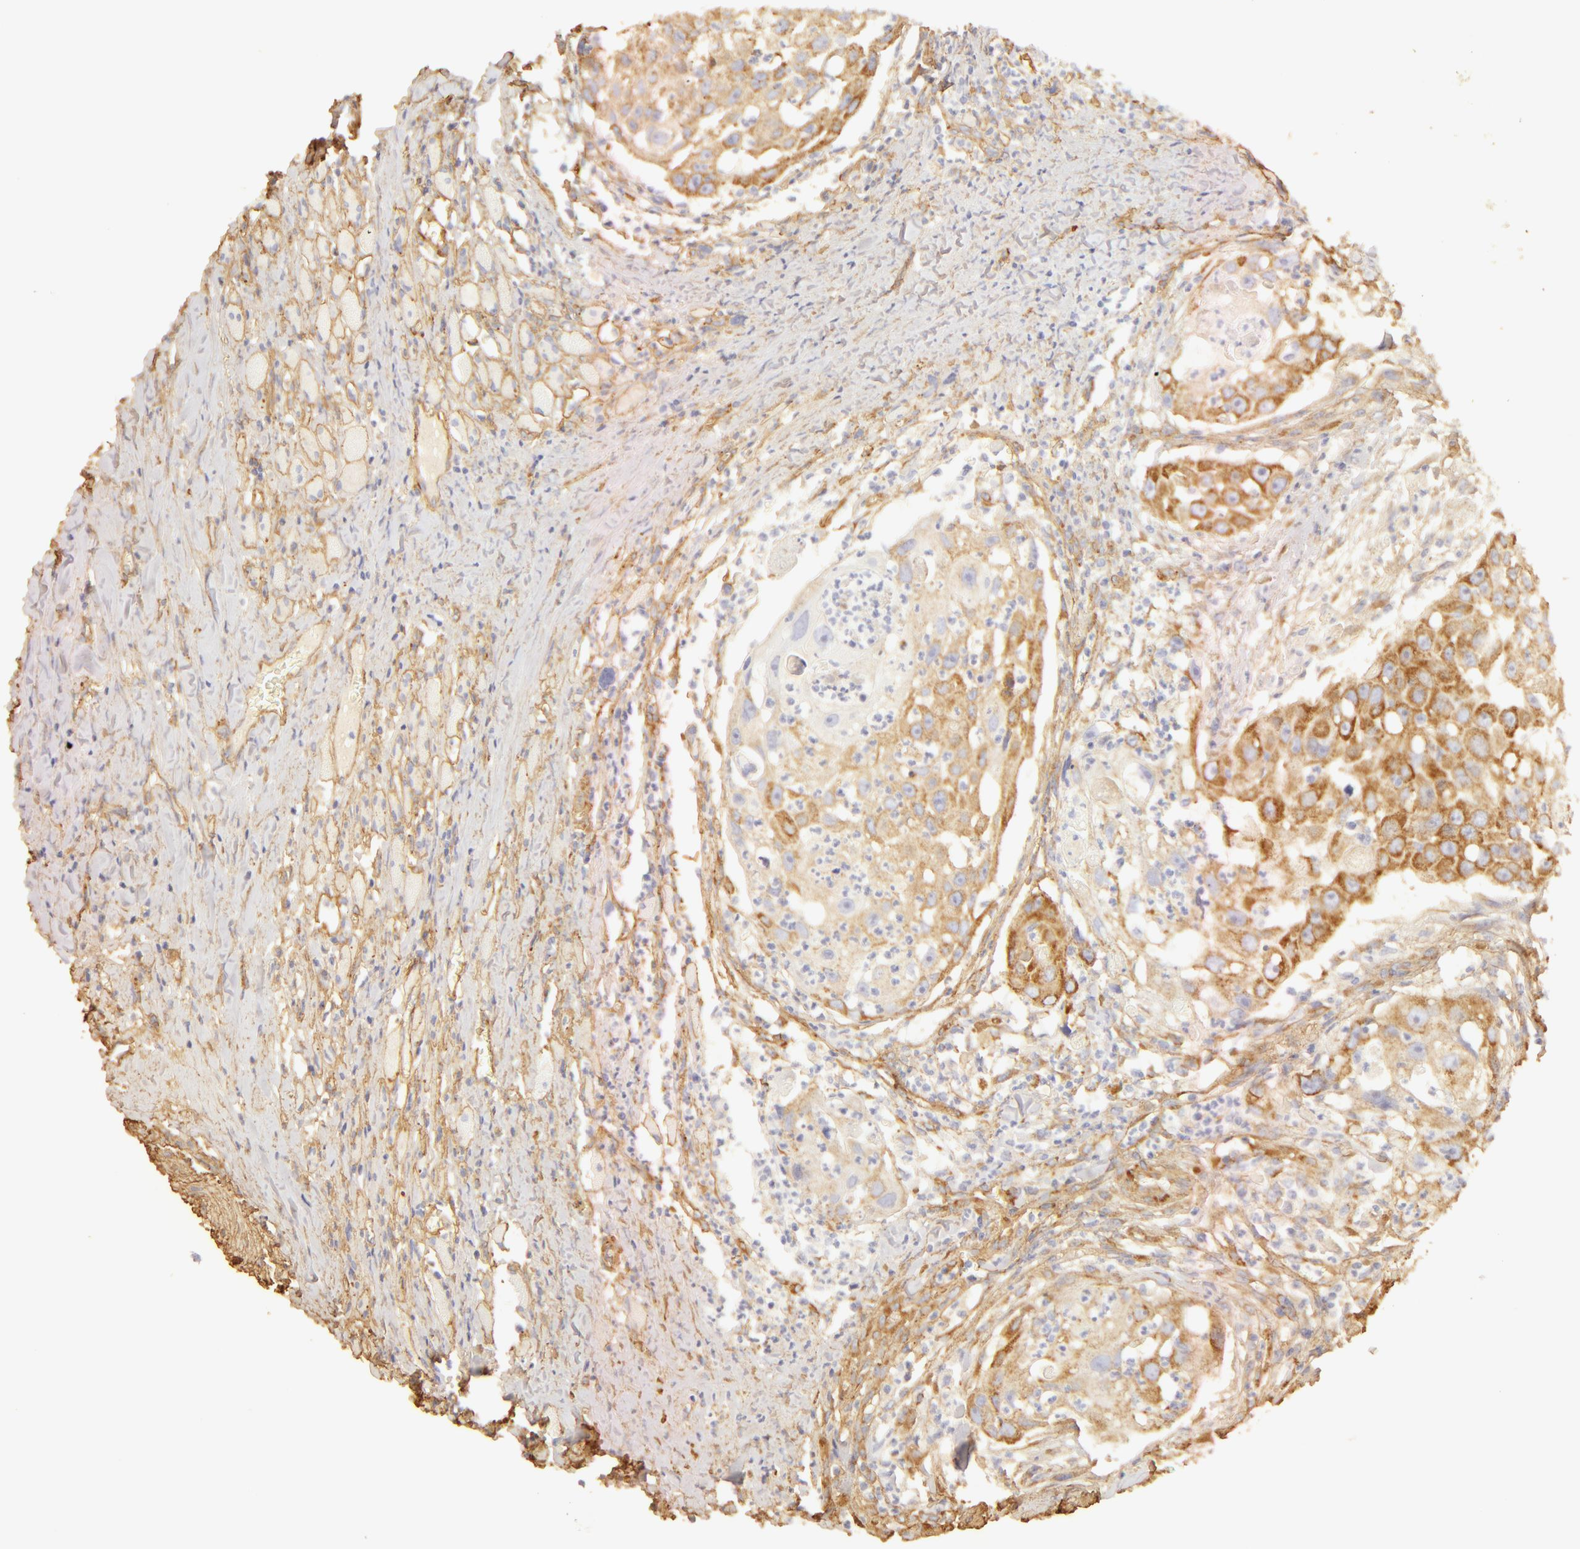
{"staining": {"intensity": "weak", "quantity": "25%-75%", "location": "cytoplasmic/membranous"}, "tissue": "head and neck cancer", "cell_type": "Tumor cells", "image_type": "cancer", "snomed": [{"axis": "morphology", "description": "Squamous cell carcinoma, NOS"}, {"axis": "topography", "description": "Head-Neck"}], "caption": "This photomicrograph shows IHC staining of squamous cell carcinoma (head and neck), with low weak cytoplasmic/membranous expression in about 25%-75% of tumor cells.", "gene": "COL4A1", "patient": {"sex": "male", "age": 64}}